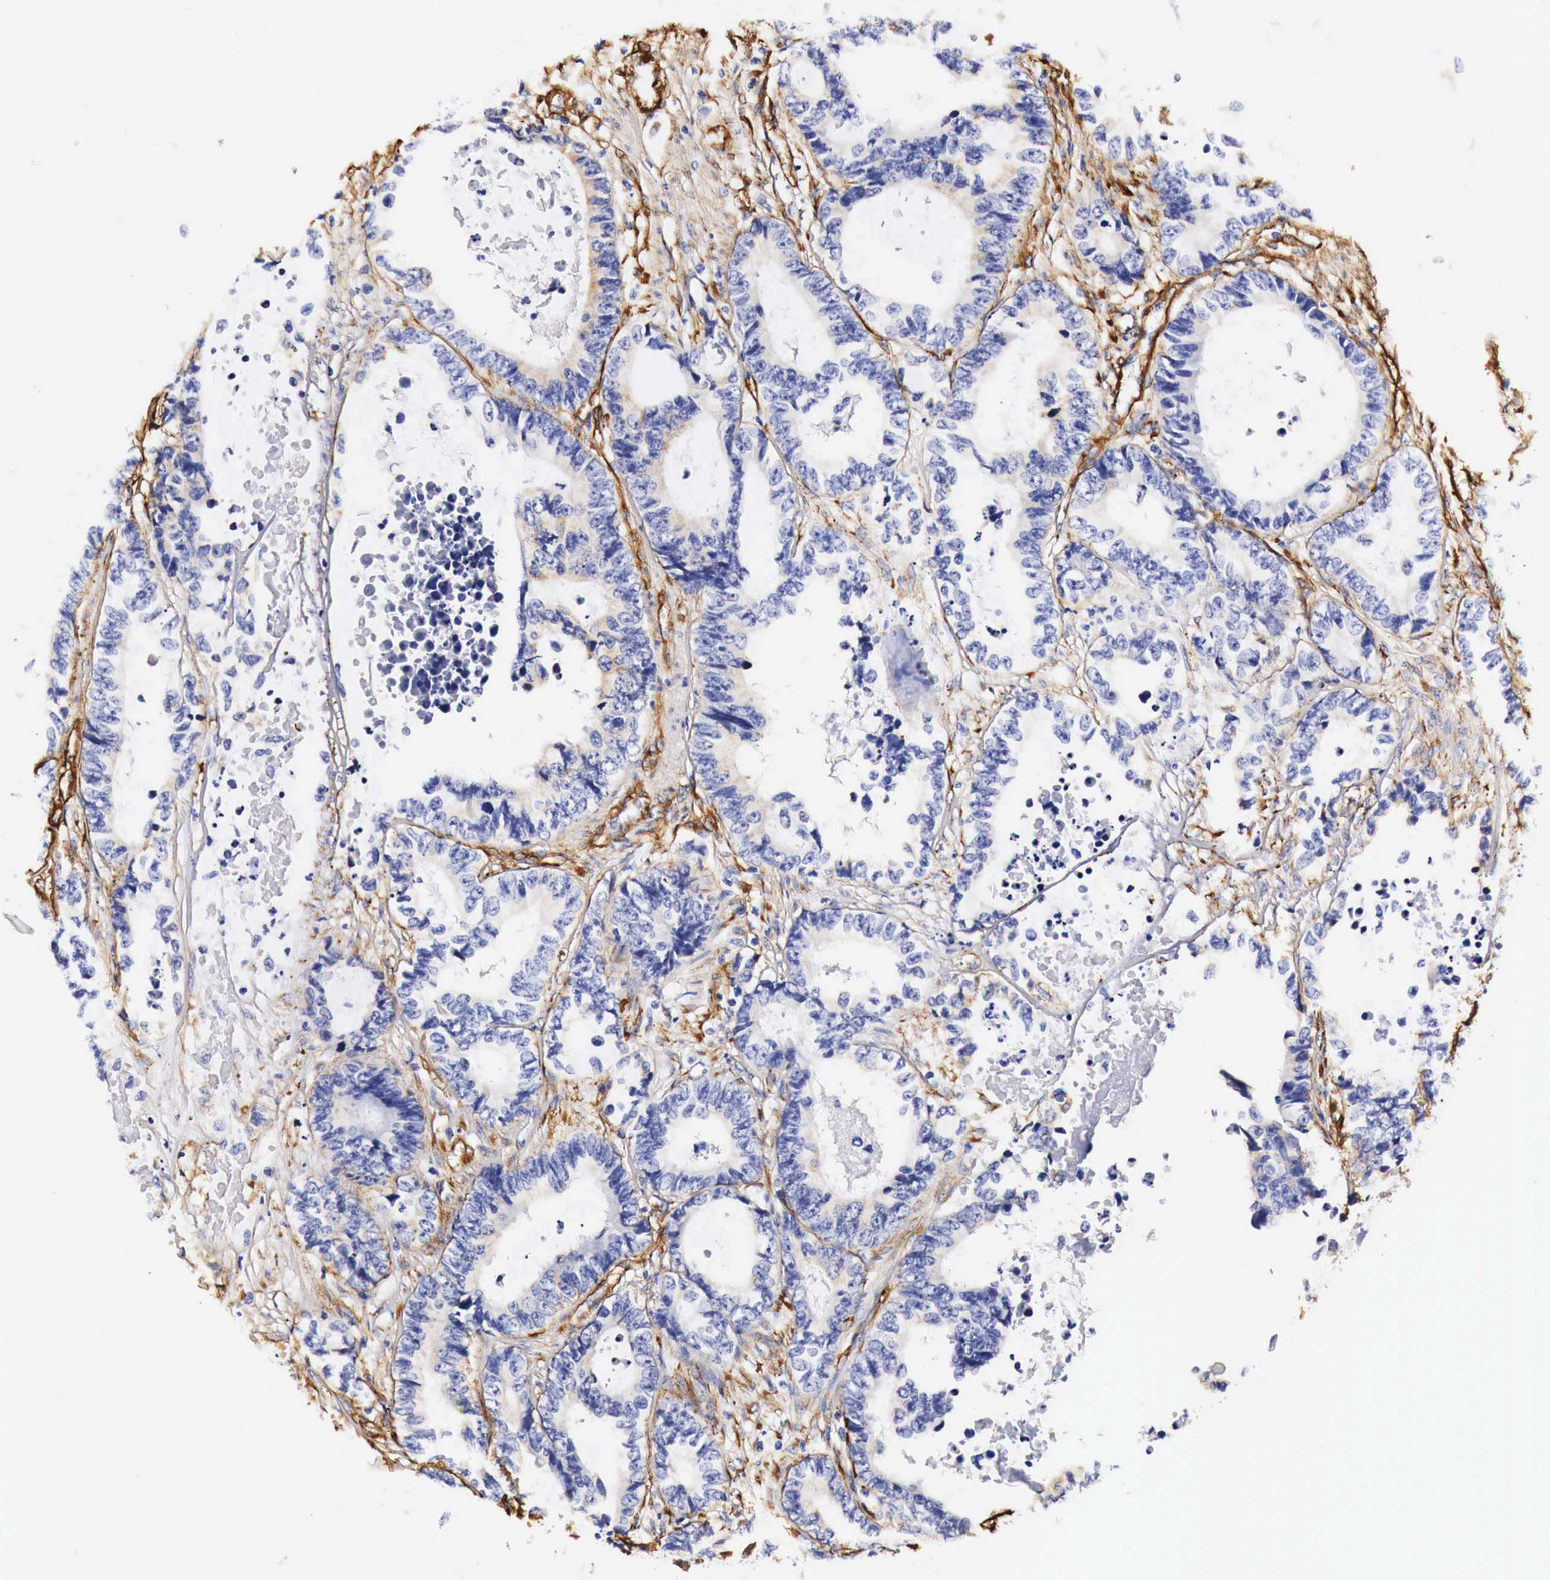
{"staining": {"intensity": "negative", "quantity": "none", "location": "none"}, "tissue": "colorectal cancer", "cell_type": "Tumor cells", "image_type": "cancer", "snomed": [{"axis": "morphology", "description": "Adenocarcinoma, NOS"}, {"axis": "topography", "description": "Rectum"}], "caption": "This image is of adenocarcinoma (colorectal) stained with immunohistochemistry to label a protein in brown with the nuclei are counter-stained blue. There is no expression in tumor cells.", "gene": "LAMB2", "patient": {"sex": "female", "age": 98}}